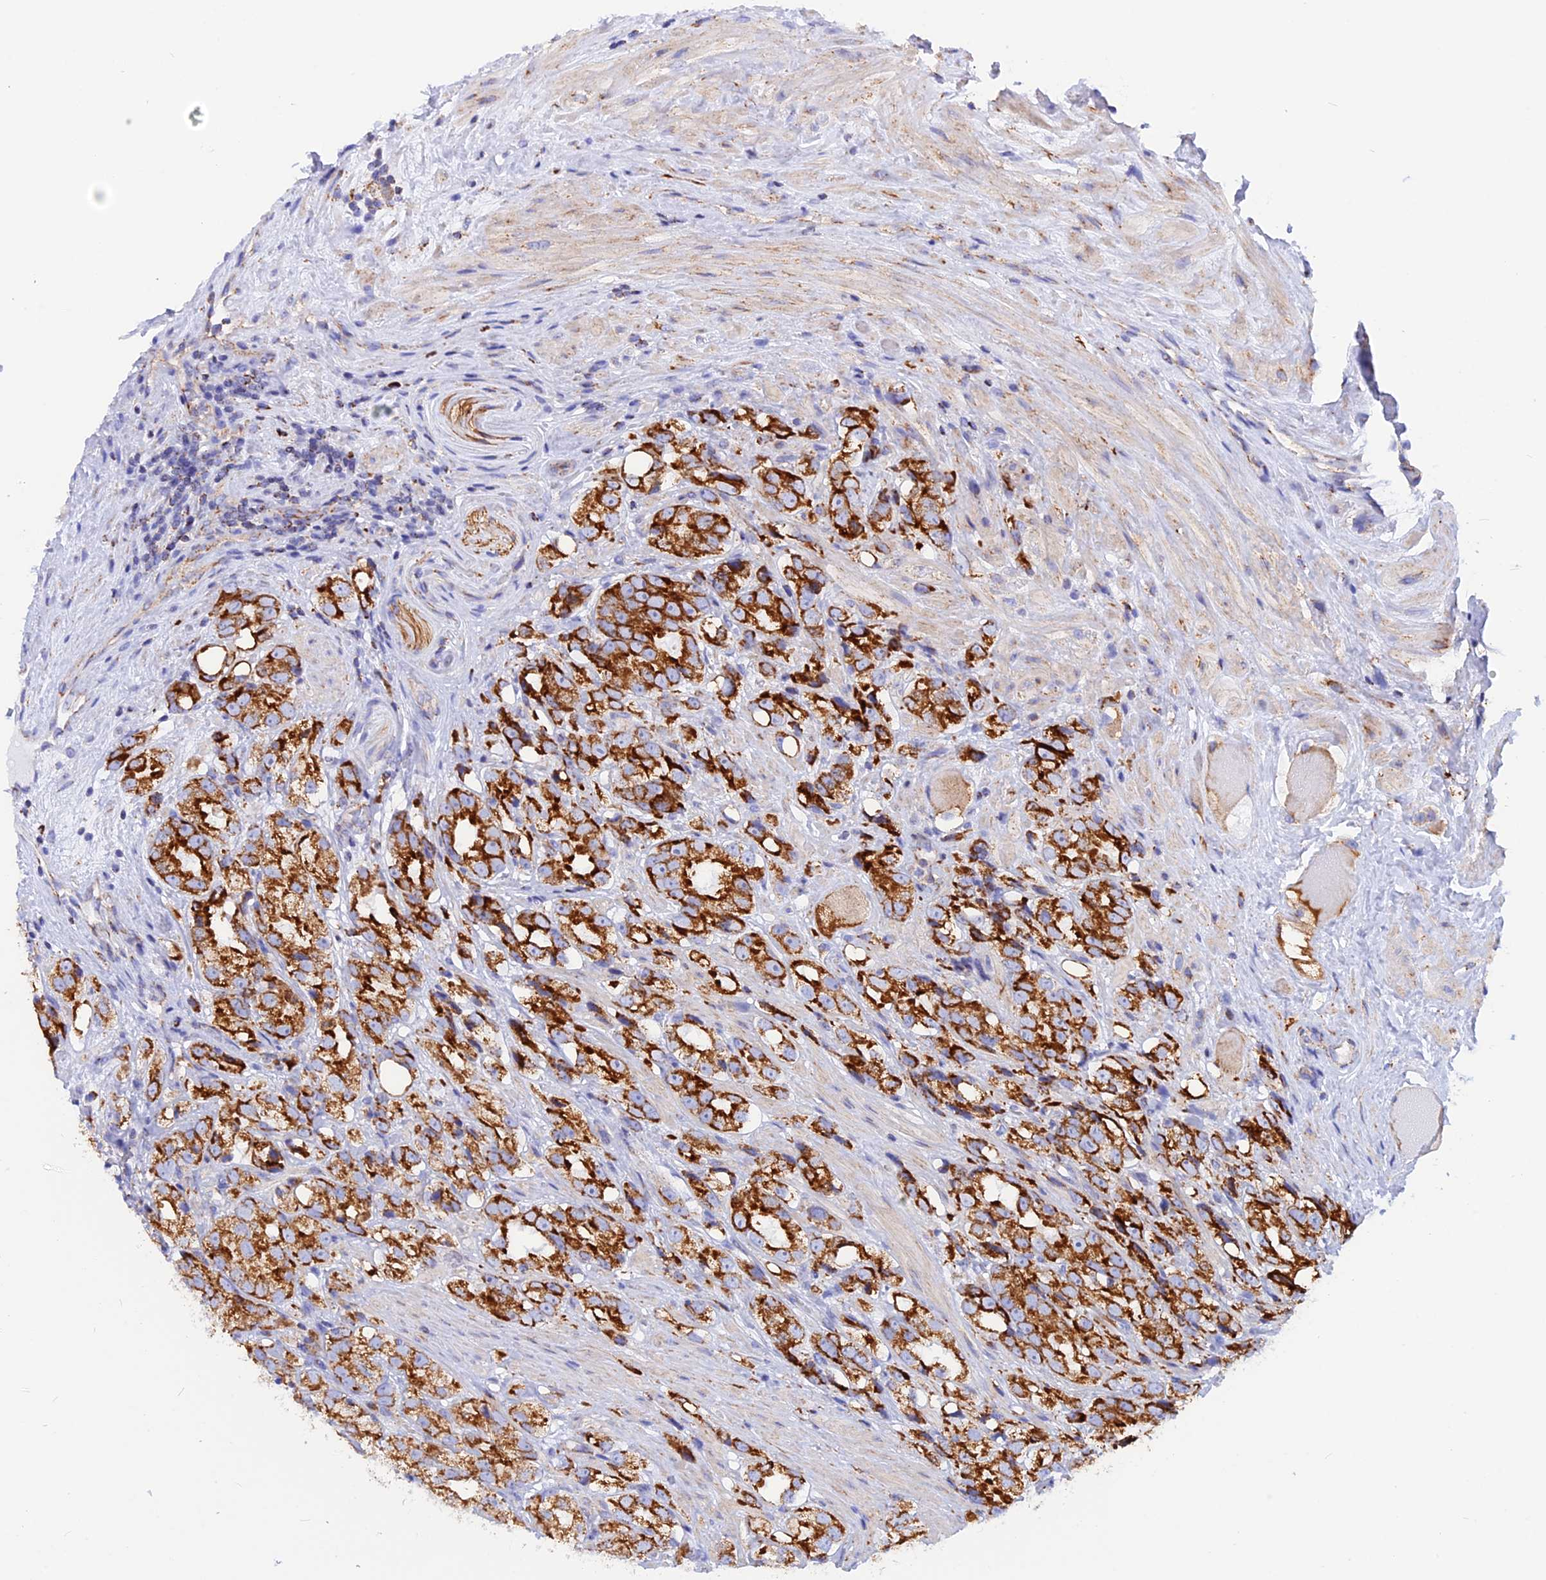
{"staining": {"intensity": "strong", "quantity": ">75%", "location": "cytoplasmic/membranous"}, "tissue": "prostate cancer", "cell_type": "Tumor cells", "image_type": "cancer", "snomed": [{"axis": "morphology", "description": "Adenocarcinoma, NOS"}, {"axis": "topography", "description": "Prostate"}], "caption": "Immunohistochemistry of human prostate cancer (adenocarcinoma) shows high levels of strong cytoplasmic/membranous positivity in approximately >75% of tumor cells.", "gene": "GCDH", "patient": {"sex": "male", "age": 79}}